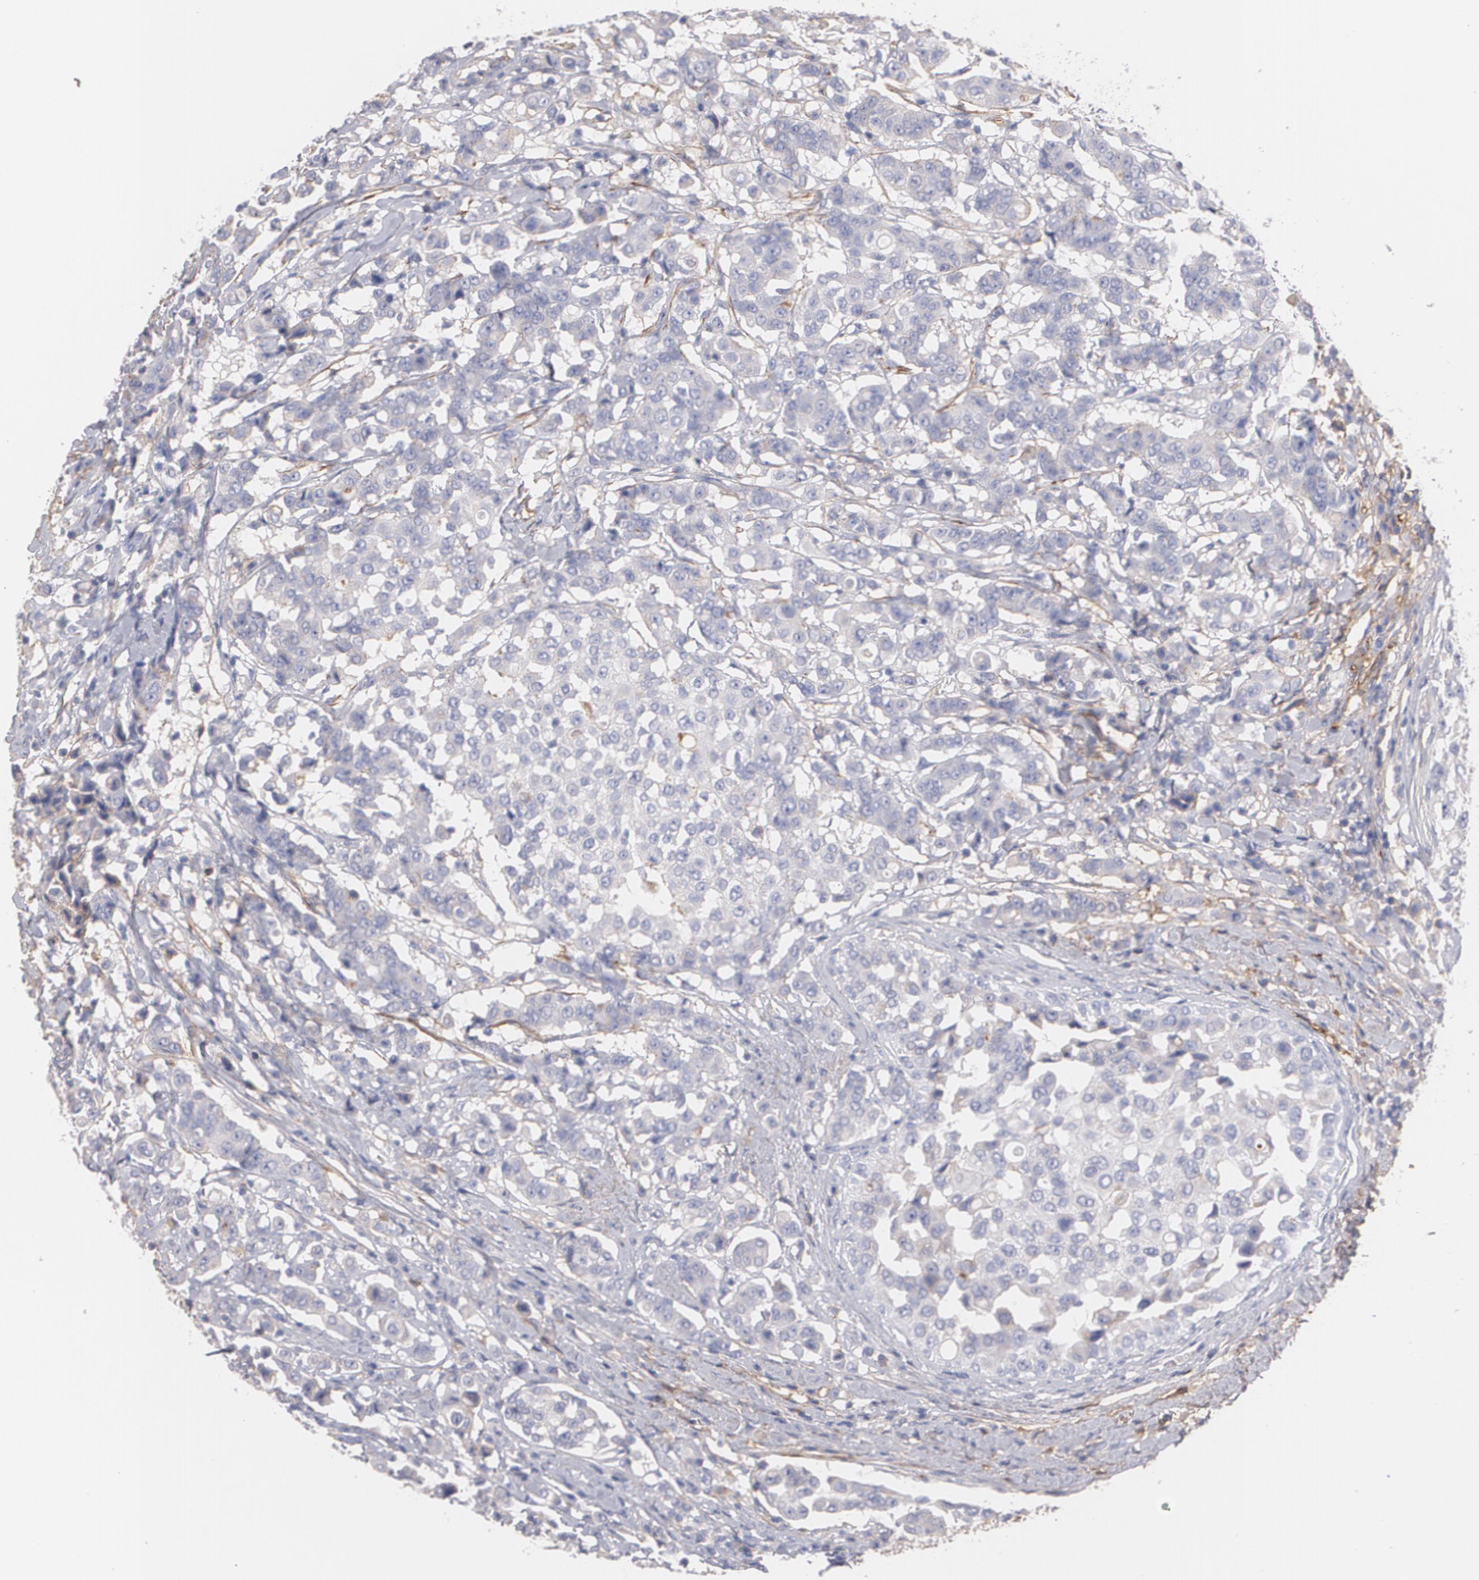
{"staining": {"intensity": "negative", "quantity": "none", "location": "none"}, "tissue": "breast cancer", "cell_type": "Tumor cells", "image_type": "cancer", "snomed": [{"axis": "morphology", "description": "Duct carcinoma"}, {"axis": "topography", "description": "Breast"}], "caption": "Protein analysis of invasive ductal carcinoma (breast) demonstrates no significant staining in tumor cells.", "gene": "FBLN1", "patient": {"sex": "female", "age": 27}}